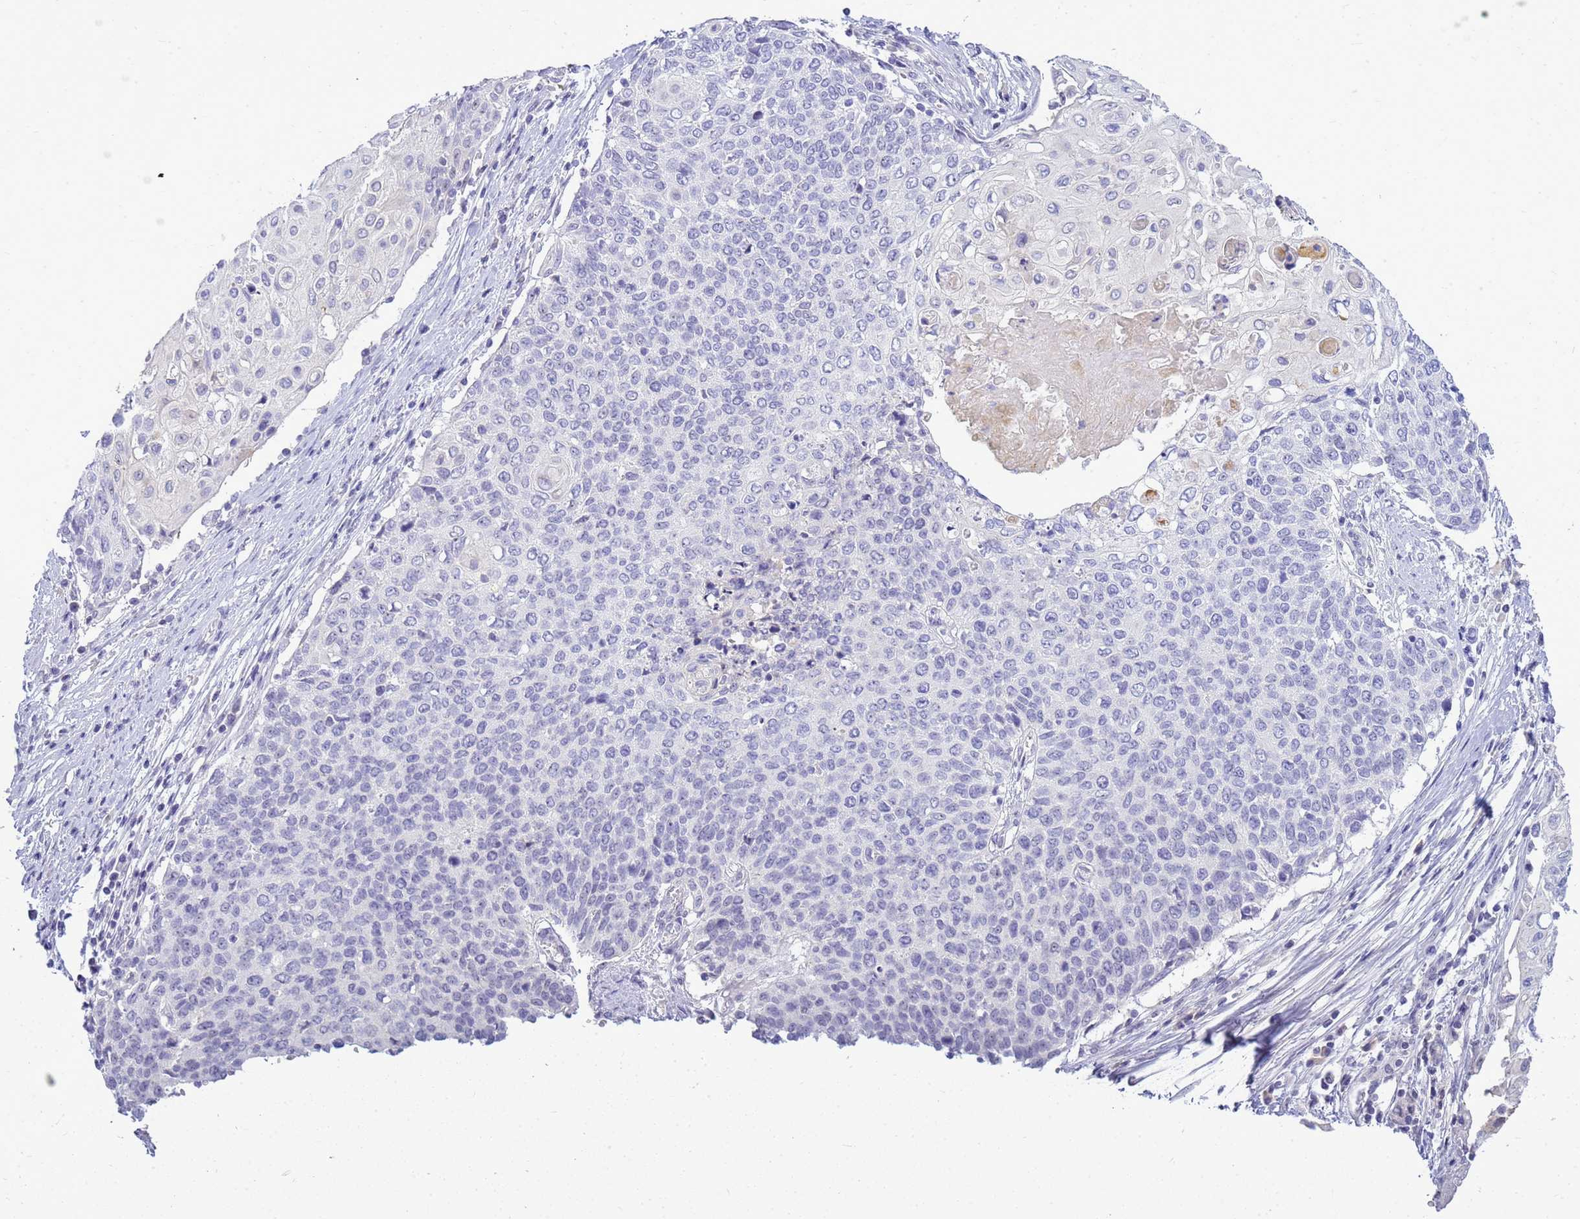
{"staining": {"intensity": "negative", "quantity": "none", "location": "none"}, "tissue": "cervical cancer", "cell_type": "Tumor cells", "image_type": "cancer", "snomed": [{"axis": "morphology", "description": "Squamous cell carcinoma, NOS"}, {"axis": "topography", "description": "Cervix"}], "caption": "IHC histopathology image of cervical squamous cell carcinoma stained for a protein (brown), which reveals no expression in tumor cells.", "gene": "DMRTC2", "patient": {"sex": "female", "age": 39}}